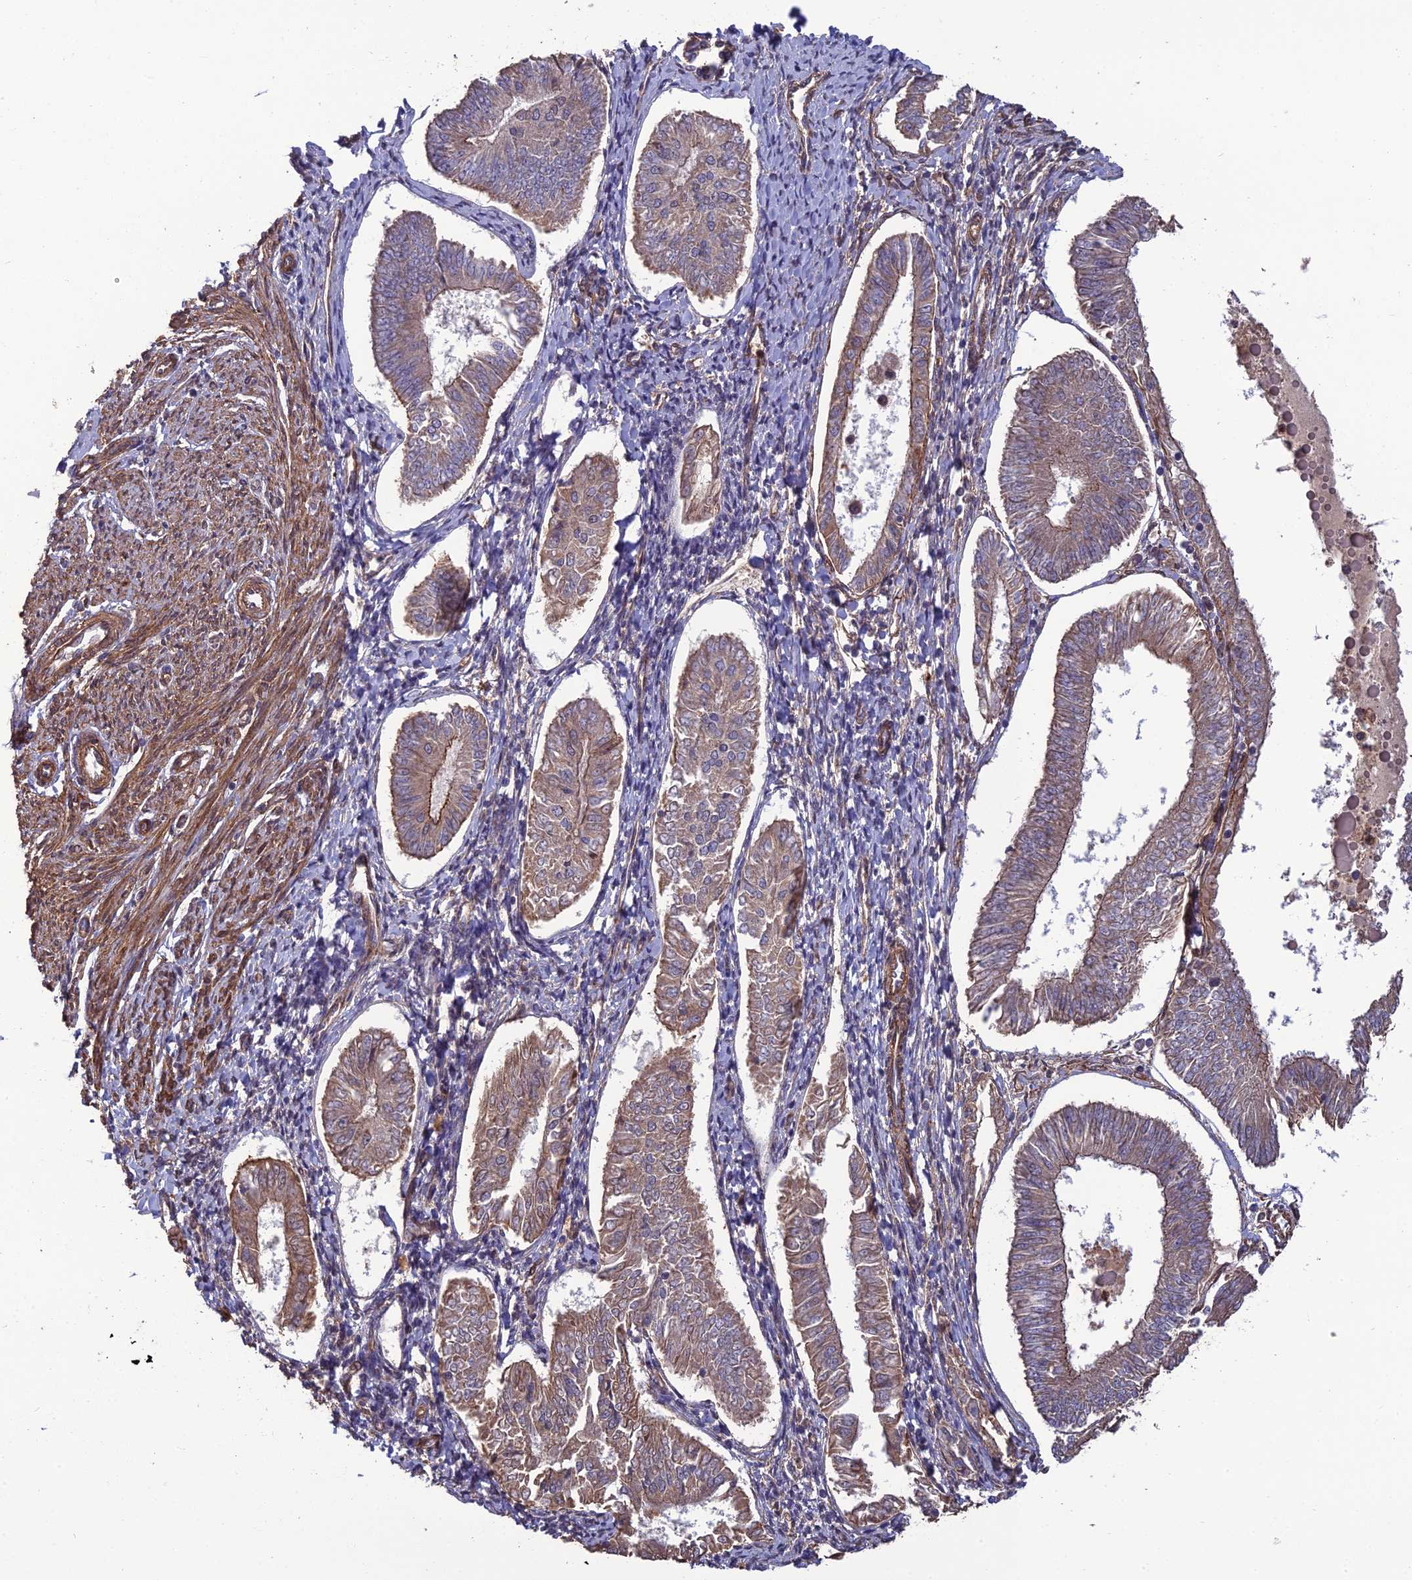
{"staining": {"intensity": "moderate", "quantity": ">75%", "location": "cytoplasmic/membranous"}, "tissue": "endometrial cancer", "cell_type": "Tumor cells", "image_type": "cancer", "snomed": [{"axis": "morphology", "description": "Adenocarcinoma, NOS"}, {"axis": "topography", "description": "Endometrium"}], "caption": "Immunohistochemical staining of human endometrial adenocarcinoma reveals medium levels of moderate cytoplasmic/membranous expression in about >75% of tumor cells. (DAB = brown stain, brightfield microscopy at high magnification).", "gene": "ATP6V0A2", "patient": {"sex": "female", "age": 58}}